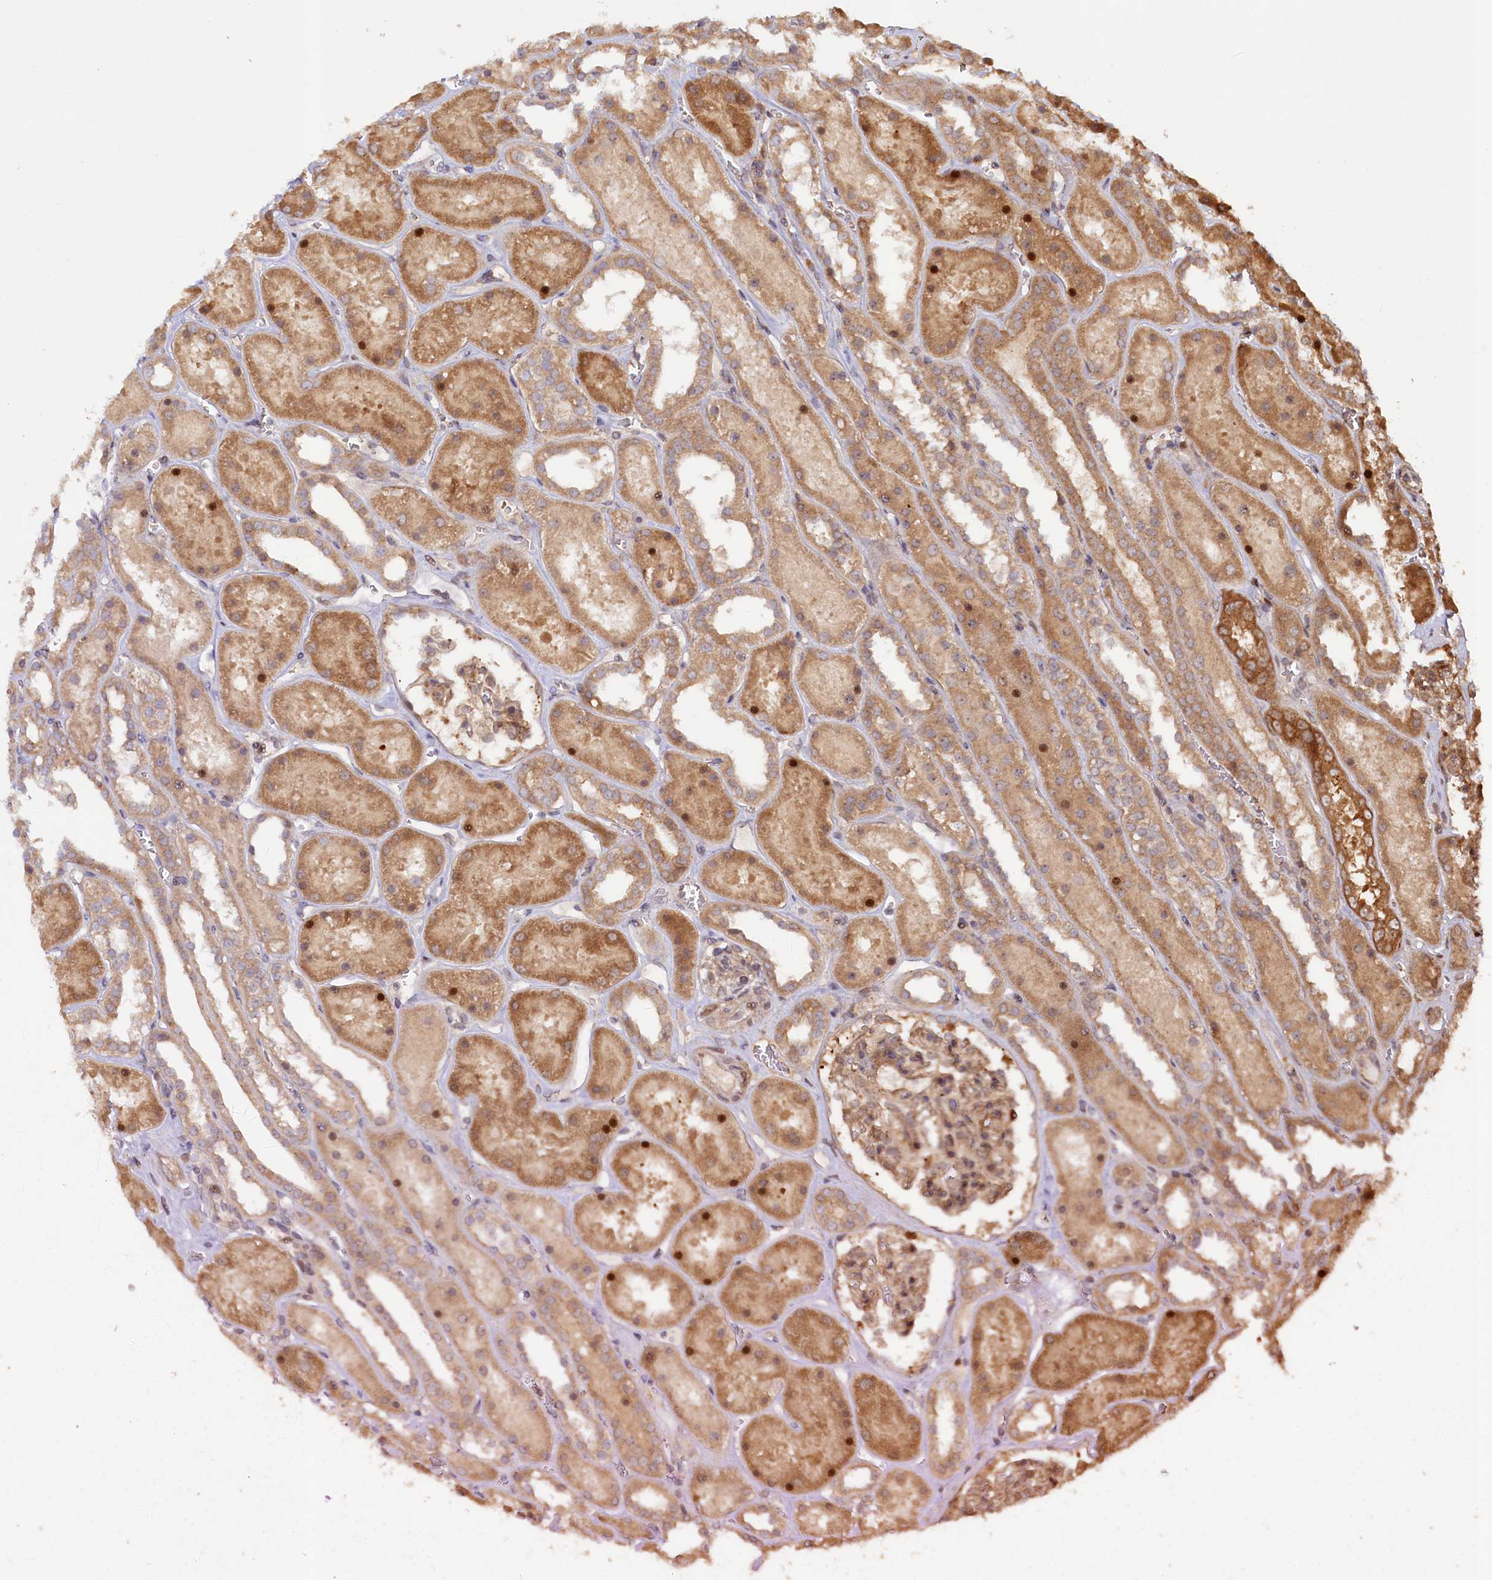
{"staining": {"intensity": "moderate", "quantity": ">75%", "location": "cytoplasmic/membranous"}, "tissue": "kidney", "cell_type": "Cells in glomeruli", "image_type": "normal", "snomed": [{"axis": "morphology", "description": "Normal tissue, NOS"}, {"axis": "topography", "description": "Kidney"}], "caption": "An immunohistochemistry photomicrograph of unremarkable tissue is shown. Protein staining in brown shows moderate cytoplasmic/membranous positivity in kidney within cells in glomeruli. (DAB (3,3'-diaminobenzidine) = brown stain, brightfield microscopy at high magnification).", "gene": "NEDD1", "patient": {"sex": "female", "age": 41}}